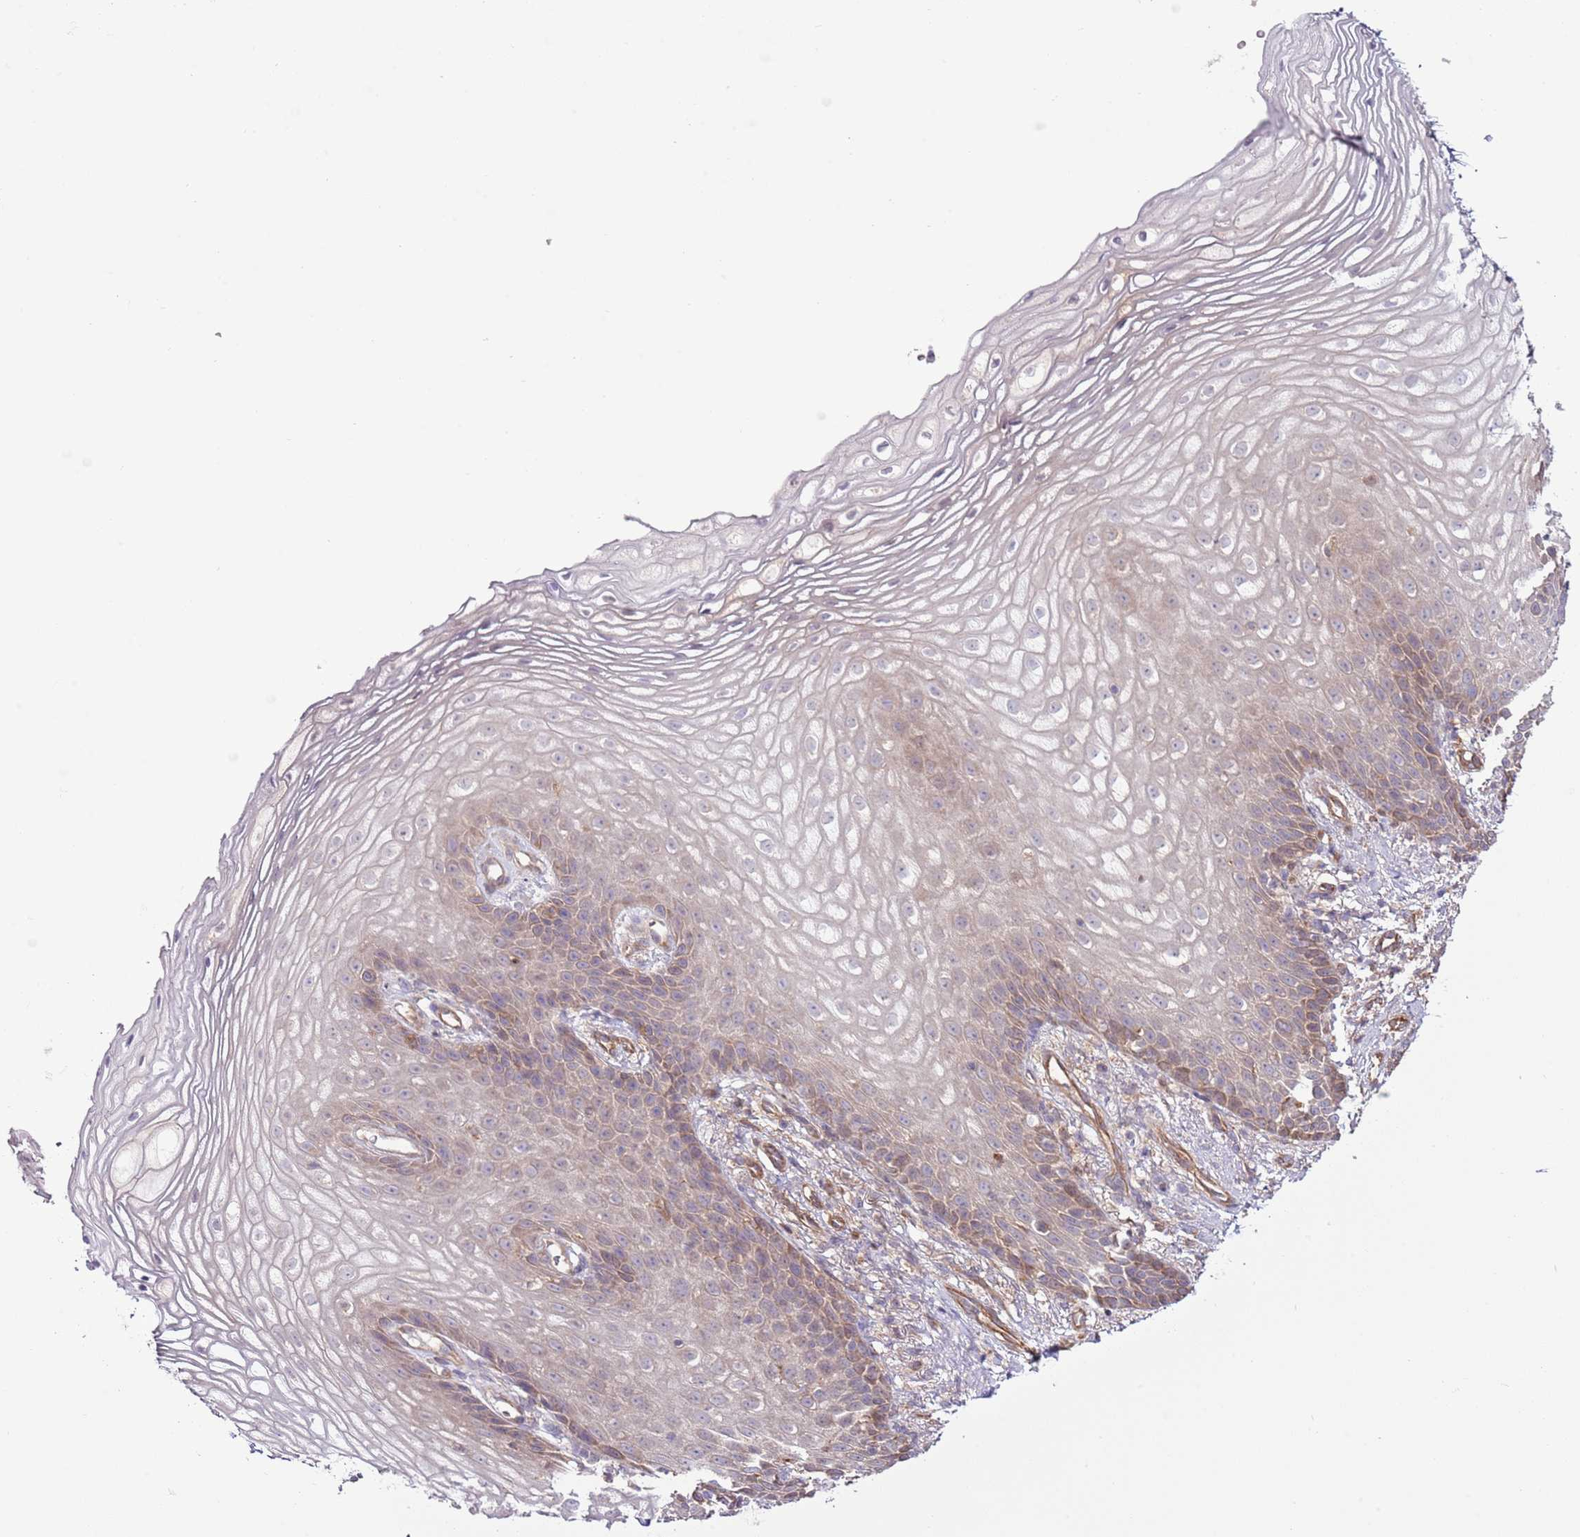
{"staining": {"intensity": "moderate", "quantity": "<25%", "location": "cytoplasmic/membranous"}, "tissue": "vagina", "cell_type": "Squamous epithelial cells", "image_type": "normal", "snomed": [{"axis": "morphology", "description": "Normal tissue, NOS"}, {"axis": "topography", "description": "Vagina"}], "caption": "IHC micrograph of unremarkable vagina: vagina stained using immunohistochemistry (IHC) displays low levels of moderate protein expression localized specifically in the cytoplasmic/membranous of squamous epithelial cells, appearing as a cytoplasmic/membranous brown color.", "gene": "LPIN2", "patient": {"sex": "female", "age": 60}}